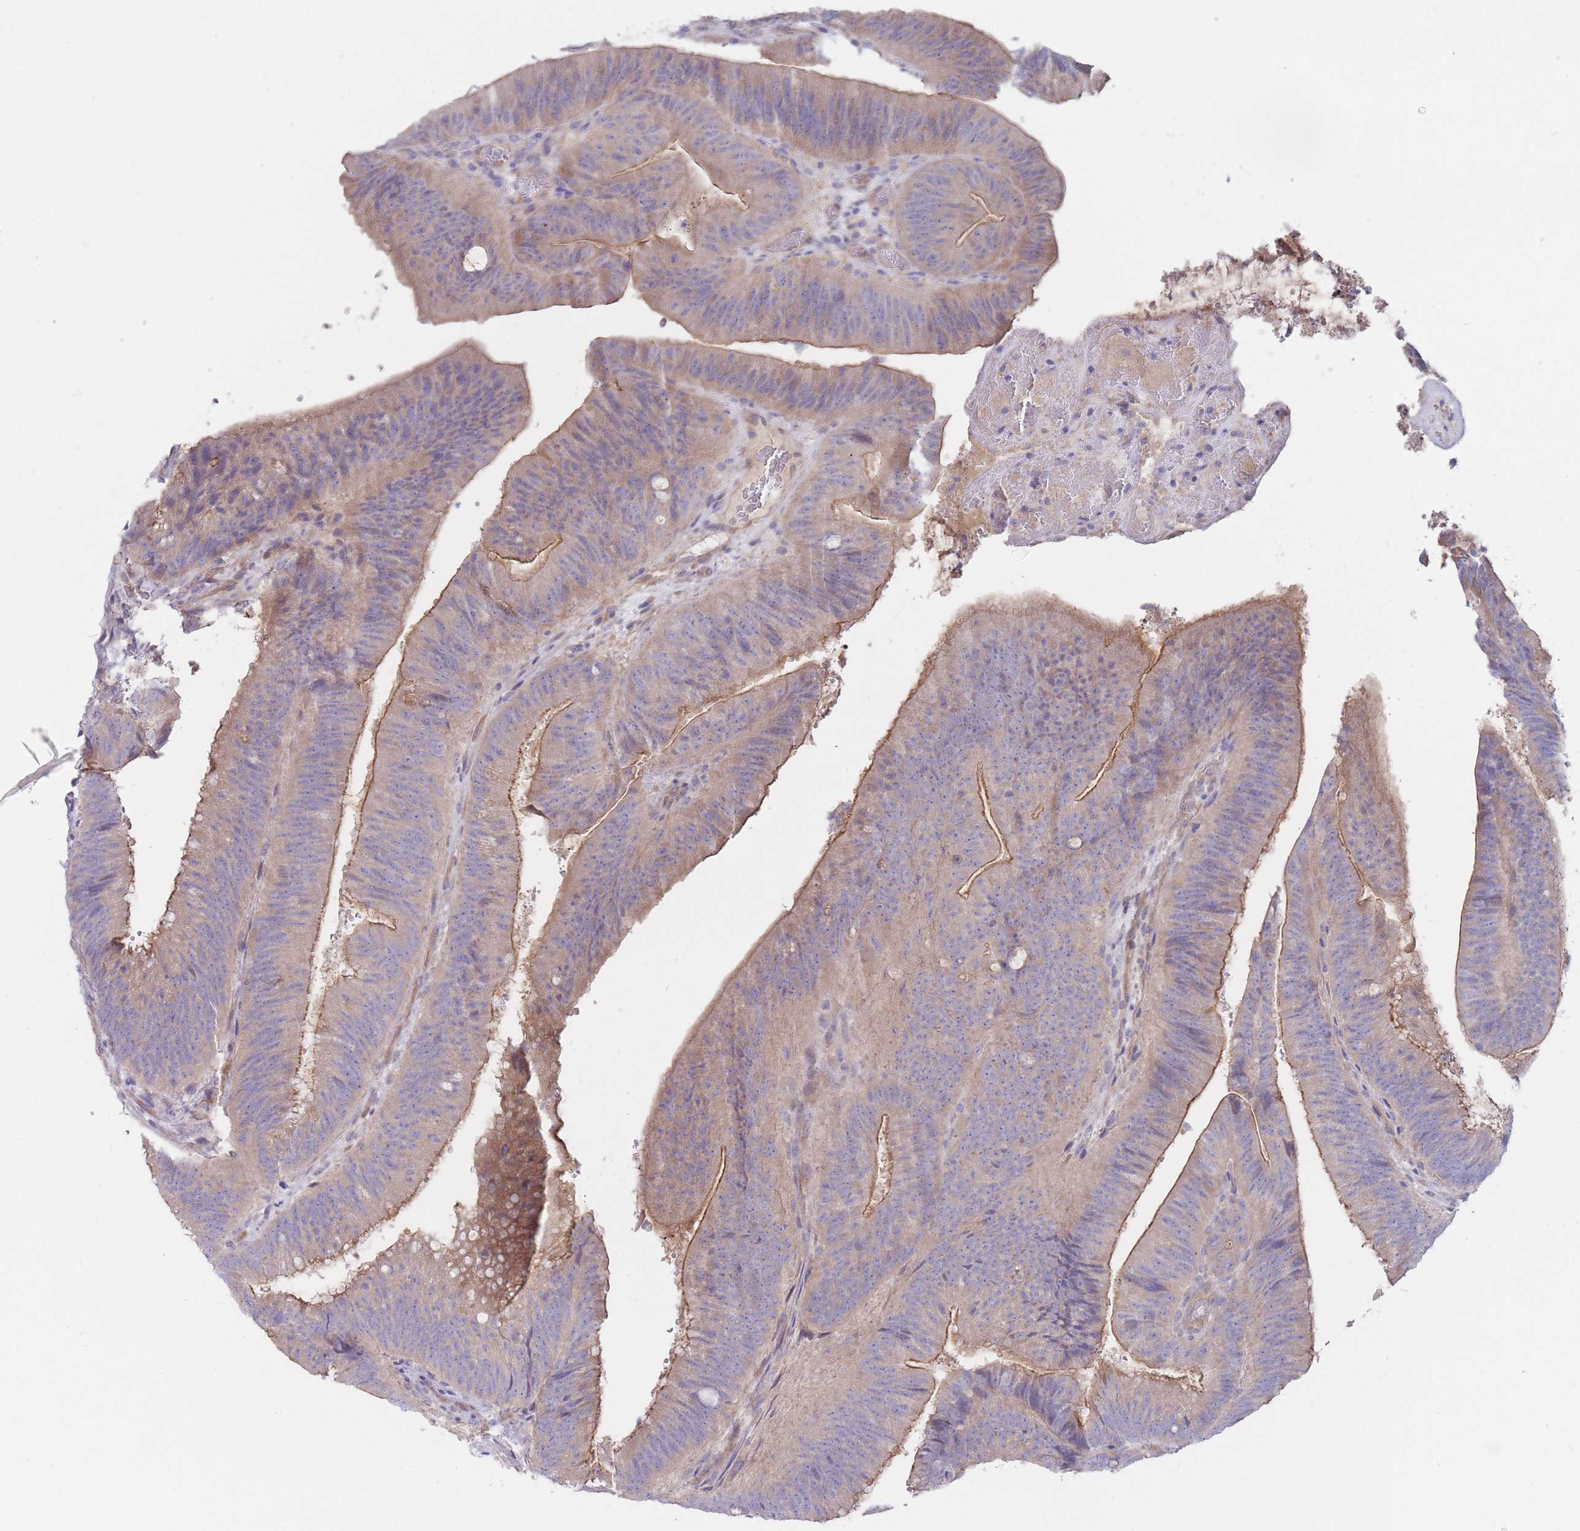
{"staining": {"intensity": "moderate", "quantity": "25%-75%", "location": "cytoplasmic/membranous"}, "tissue": "colorectal cancer", "cell_type": "Tumor cells", "image_type": "cancer", "snomed": [{"axis": "morphology", "description": "Adenocarcinoma, NOS"}, {"axis": "topography", "description": "Colon"}], "caption": "About 25%-75% of tumor cells in colorectal cancer (adenocarcinoma) reveal moderate cytoplasmic/membranous protein expression as visualized by brown immunohistochemical staining.", "gene": "ZNF281", "patient": {"sex": "female", "age": 43}}